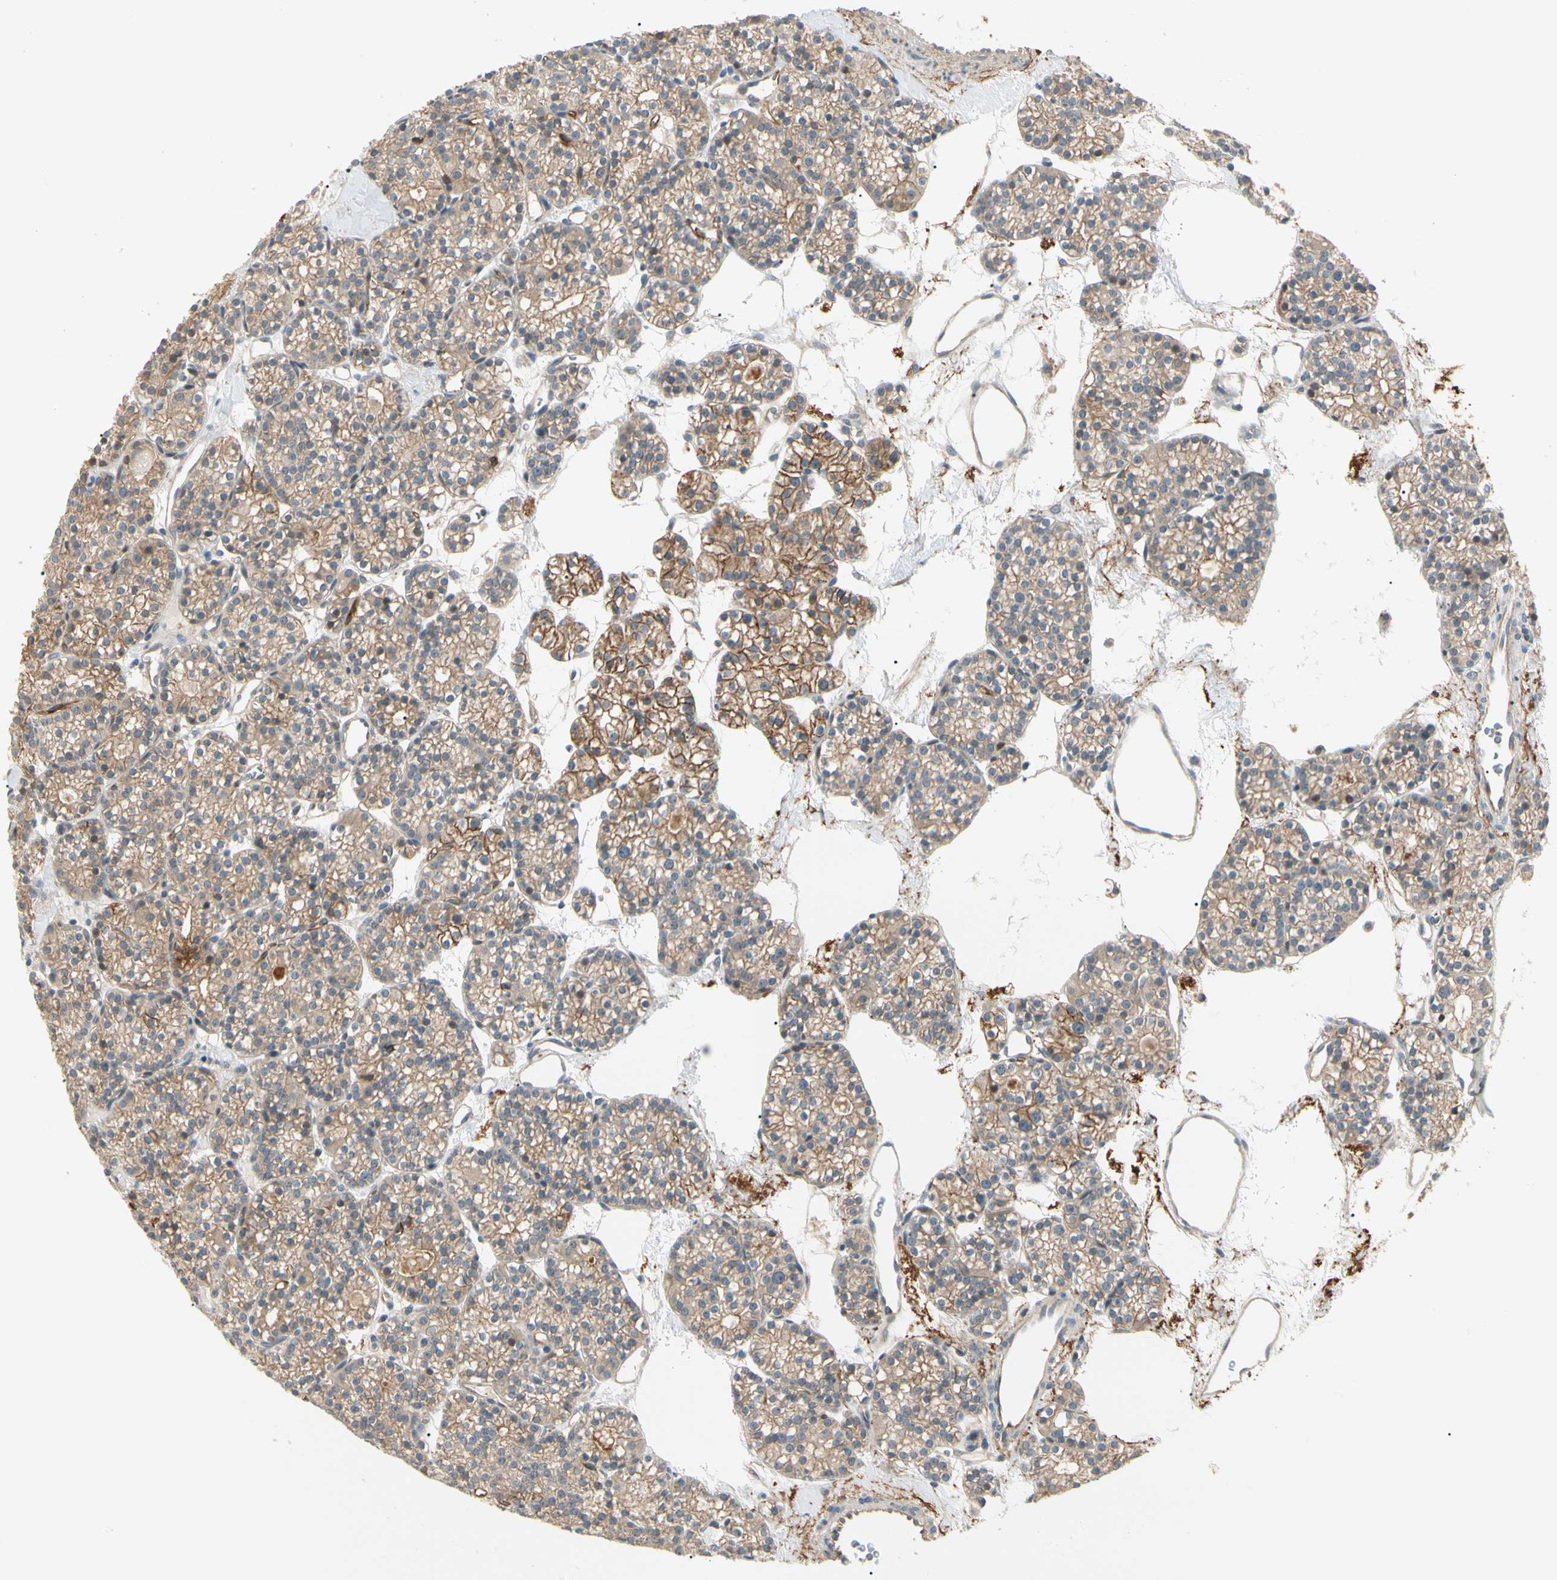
{"staining": {"intensity": "moderate", "quantity": ">75%", "location": "cytoplasmic/membranous"}, "tissue": "parathyroid gland", "cell_type": "Glandular cells", "image_type": "normal", "snomed": [{"axis": "morphology", "description": "Normal tissue, NOS"}, {"axis": "topography", "description": "Parathyroid gland"}], "caption": "Protein analysis of unremarkable parathyroid gland shows moderate cytoplasmic/membranous positivity in approximately >75% of glandular cells. Using DAB (3,3'-diaminobenzidine) (brown) and hematoxylin (blue) stains, captured at high magnification using brightfield microscopy.", "gene": "F2R", "patient": {"sex": "female", "age": 64}}